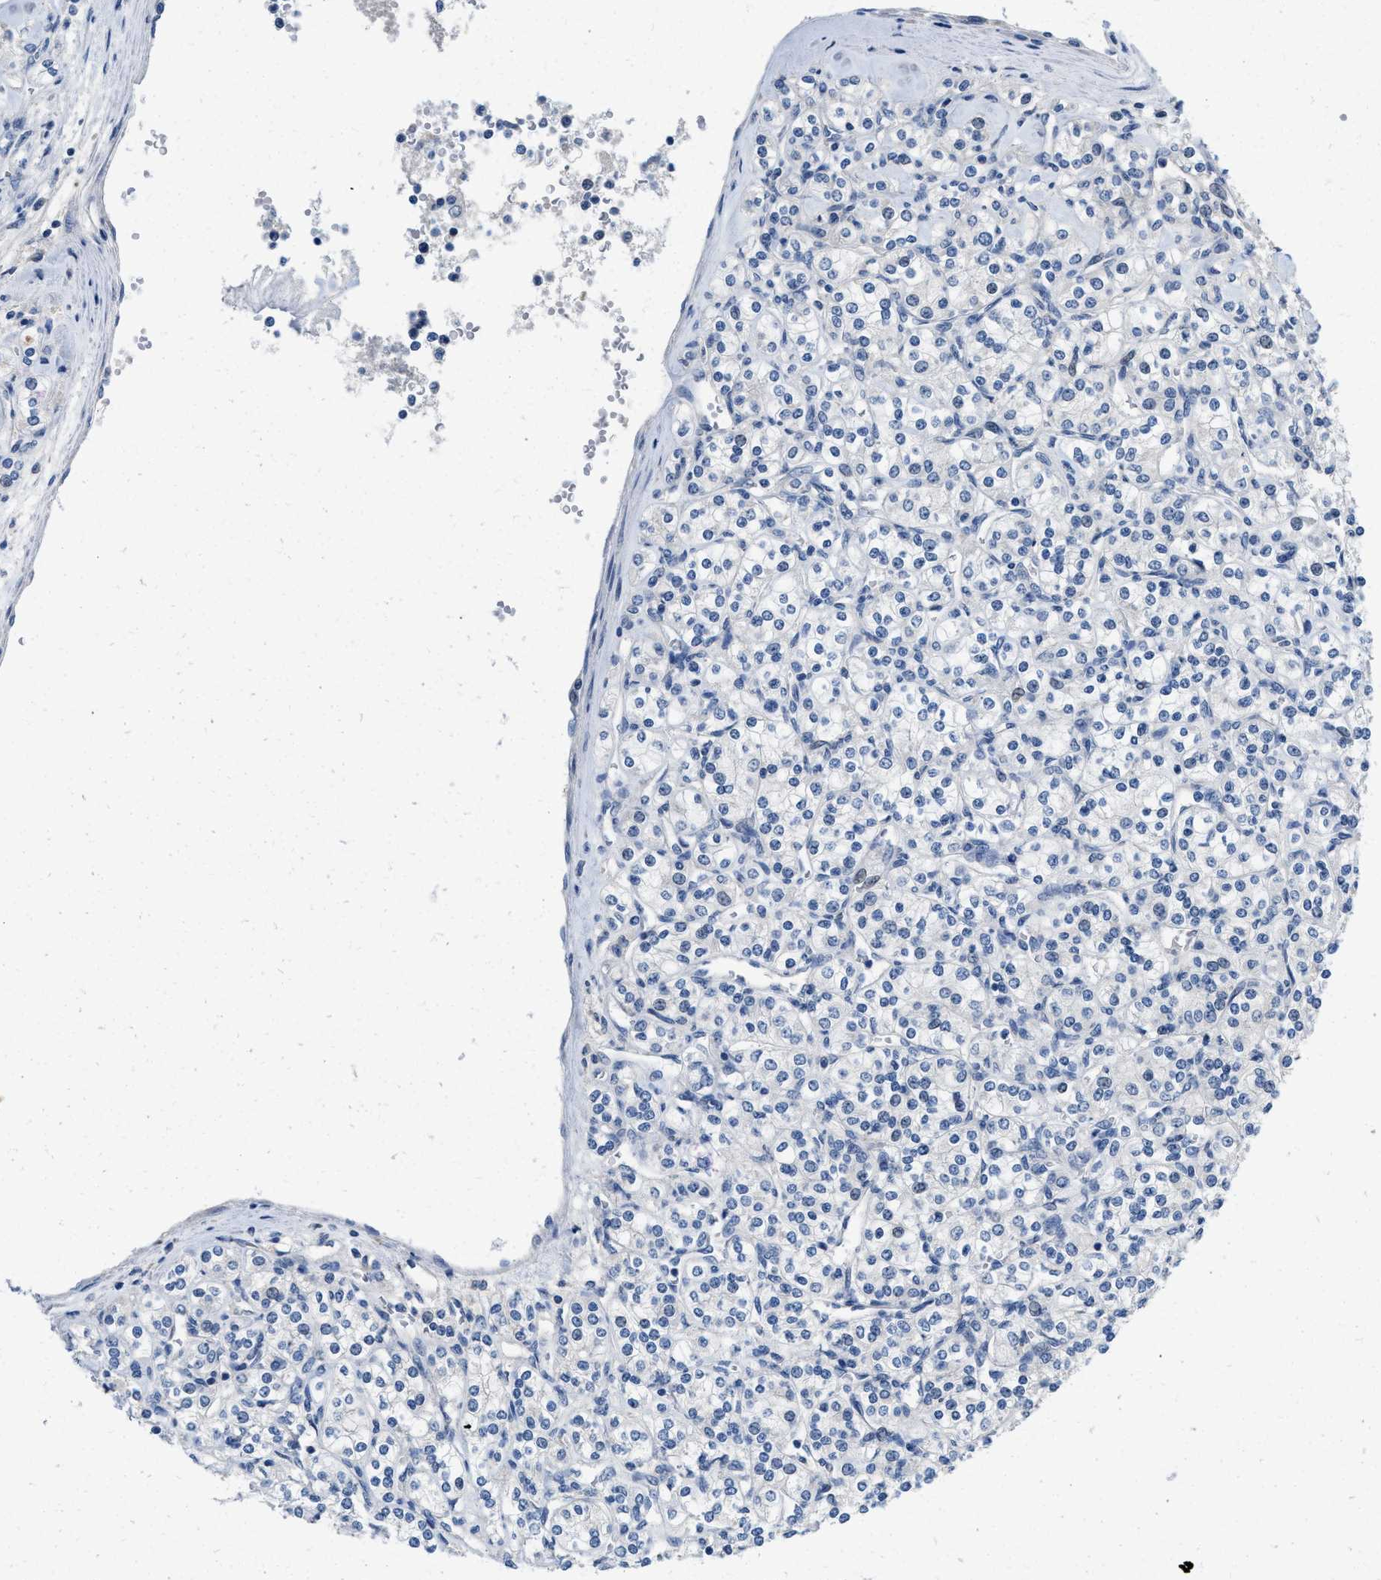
{"staining": {"intensity": "negative", "quantity": "none", "location": "none"}, "tissue": "renal cancer", "cell_type": "Tumor cells", "image_type": "cancer", "snomed": [{"axis": "morphology", "description": "Adenocarcinoma, NOS"}, {"axis": "topography", "description": "Kidney"}], "caption": "This is a histopathology image of IHC staining of renal cancer (adenocarcinoma), which shows no staining in tumor cells. (Stains: DAB immunohistochemistry (IHC) with hematoxylin counter stain, Microscopy: brightfield microscopy at high magnification).", "gene": "PYY", "patient": {"sex": "male", "age": 77}}